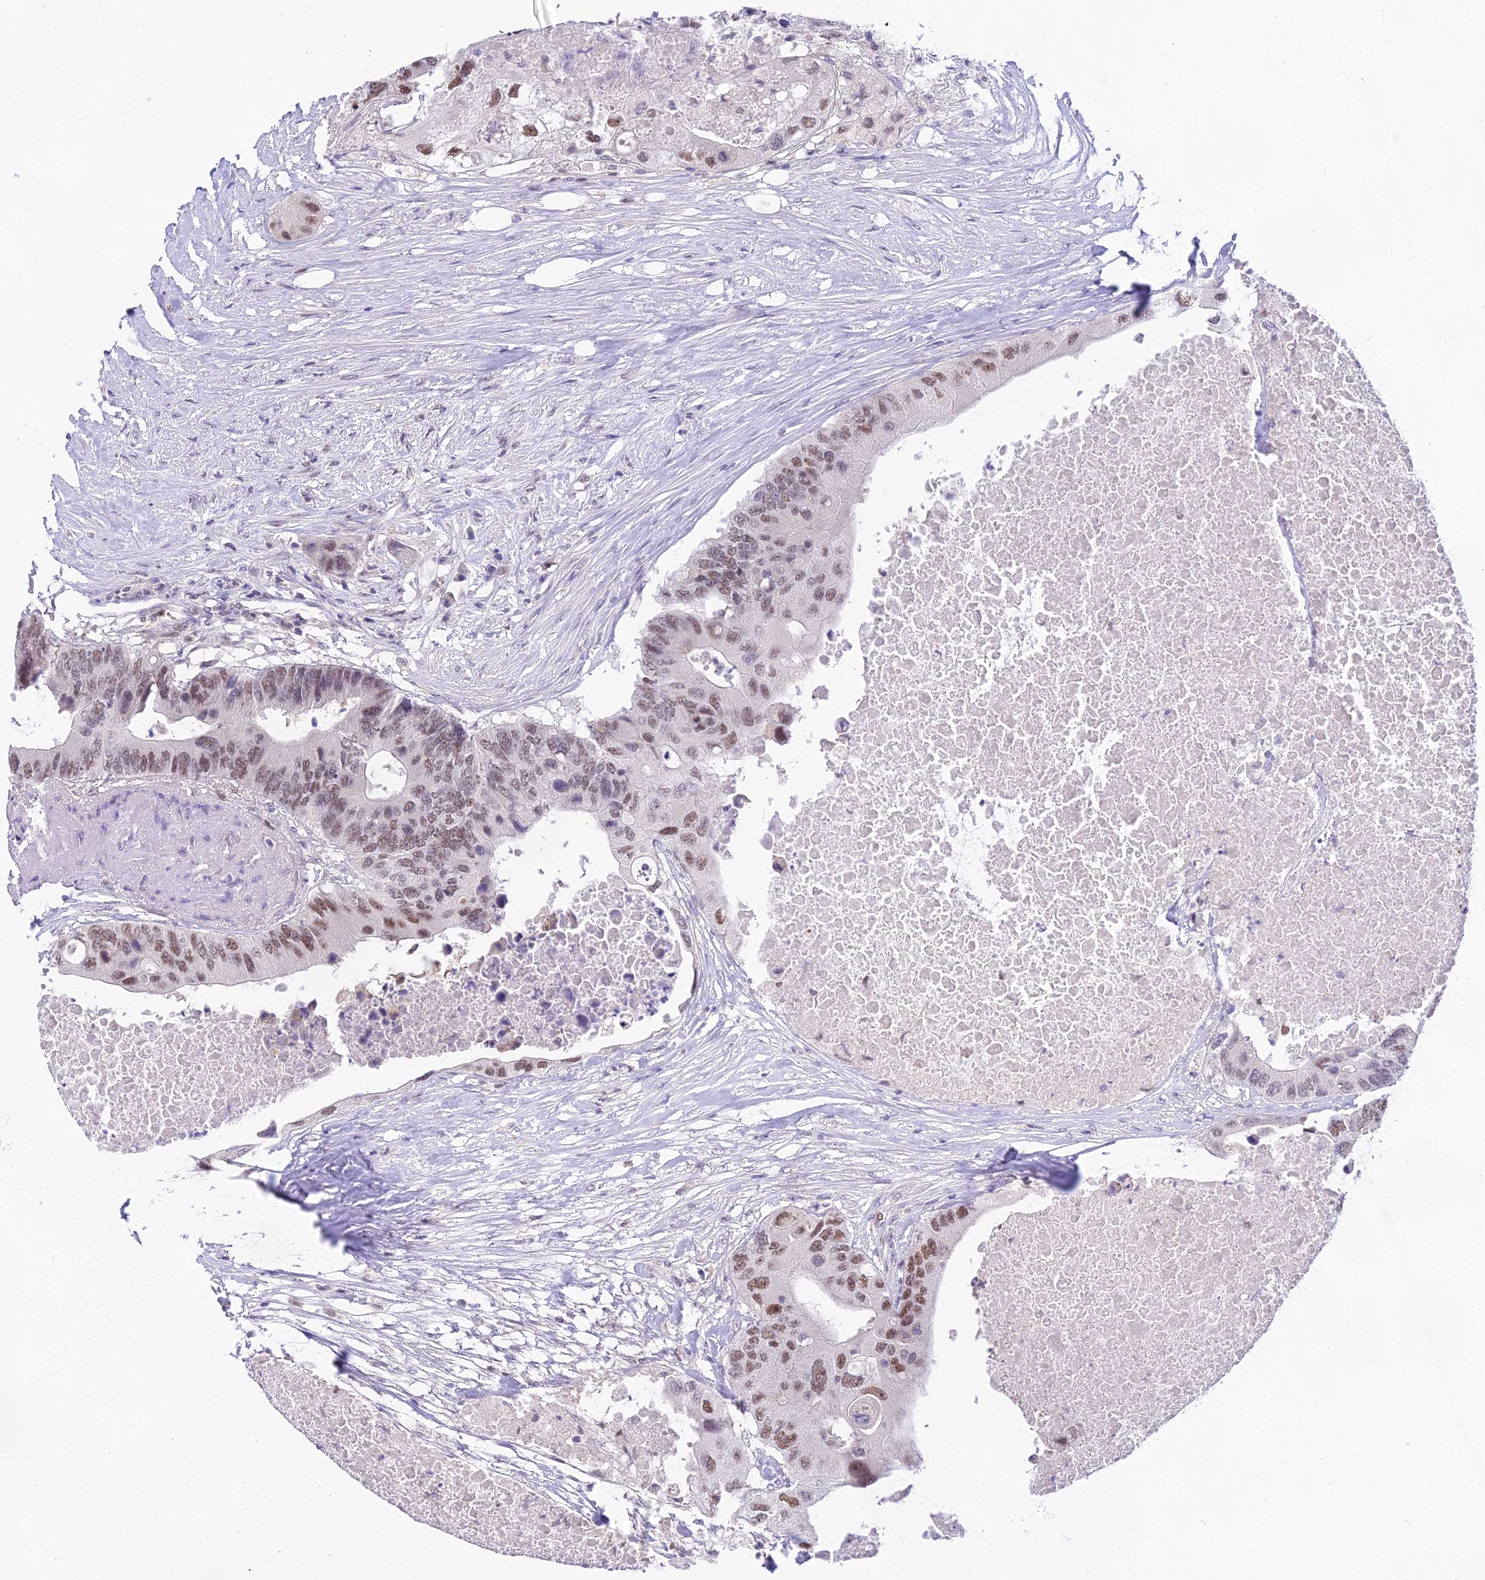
{"staining": {"intensity": "moderate", "quantity": ">75%", "location": "nuclear"}, "tissue": "colorectal cancer", "cell_type": "Tumor cells", "image_type": "cancer", "snomed": [{"axis": "morphology", "description": "Adenocarcinoma, NOS"}, {"axis": "topography", "description": "Colon"}], "caption": "Moderate nuclear positivity is appreciated in approximately >75% of tumor cells in colorectal cancer (adenocarcinoma). The staining was performed using DAB to visualize the protein expression in brown, while the nuclei were stained in blue with hematoxylin (Magnification: 20x).", "gene": "MAT2A", "patient": {"sex": "male", "age": 71}}